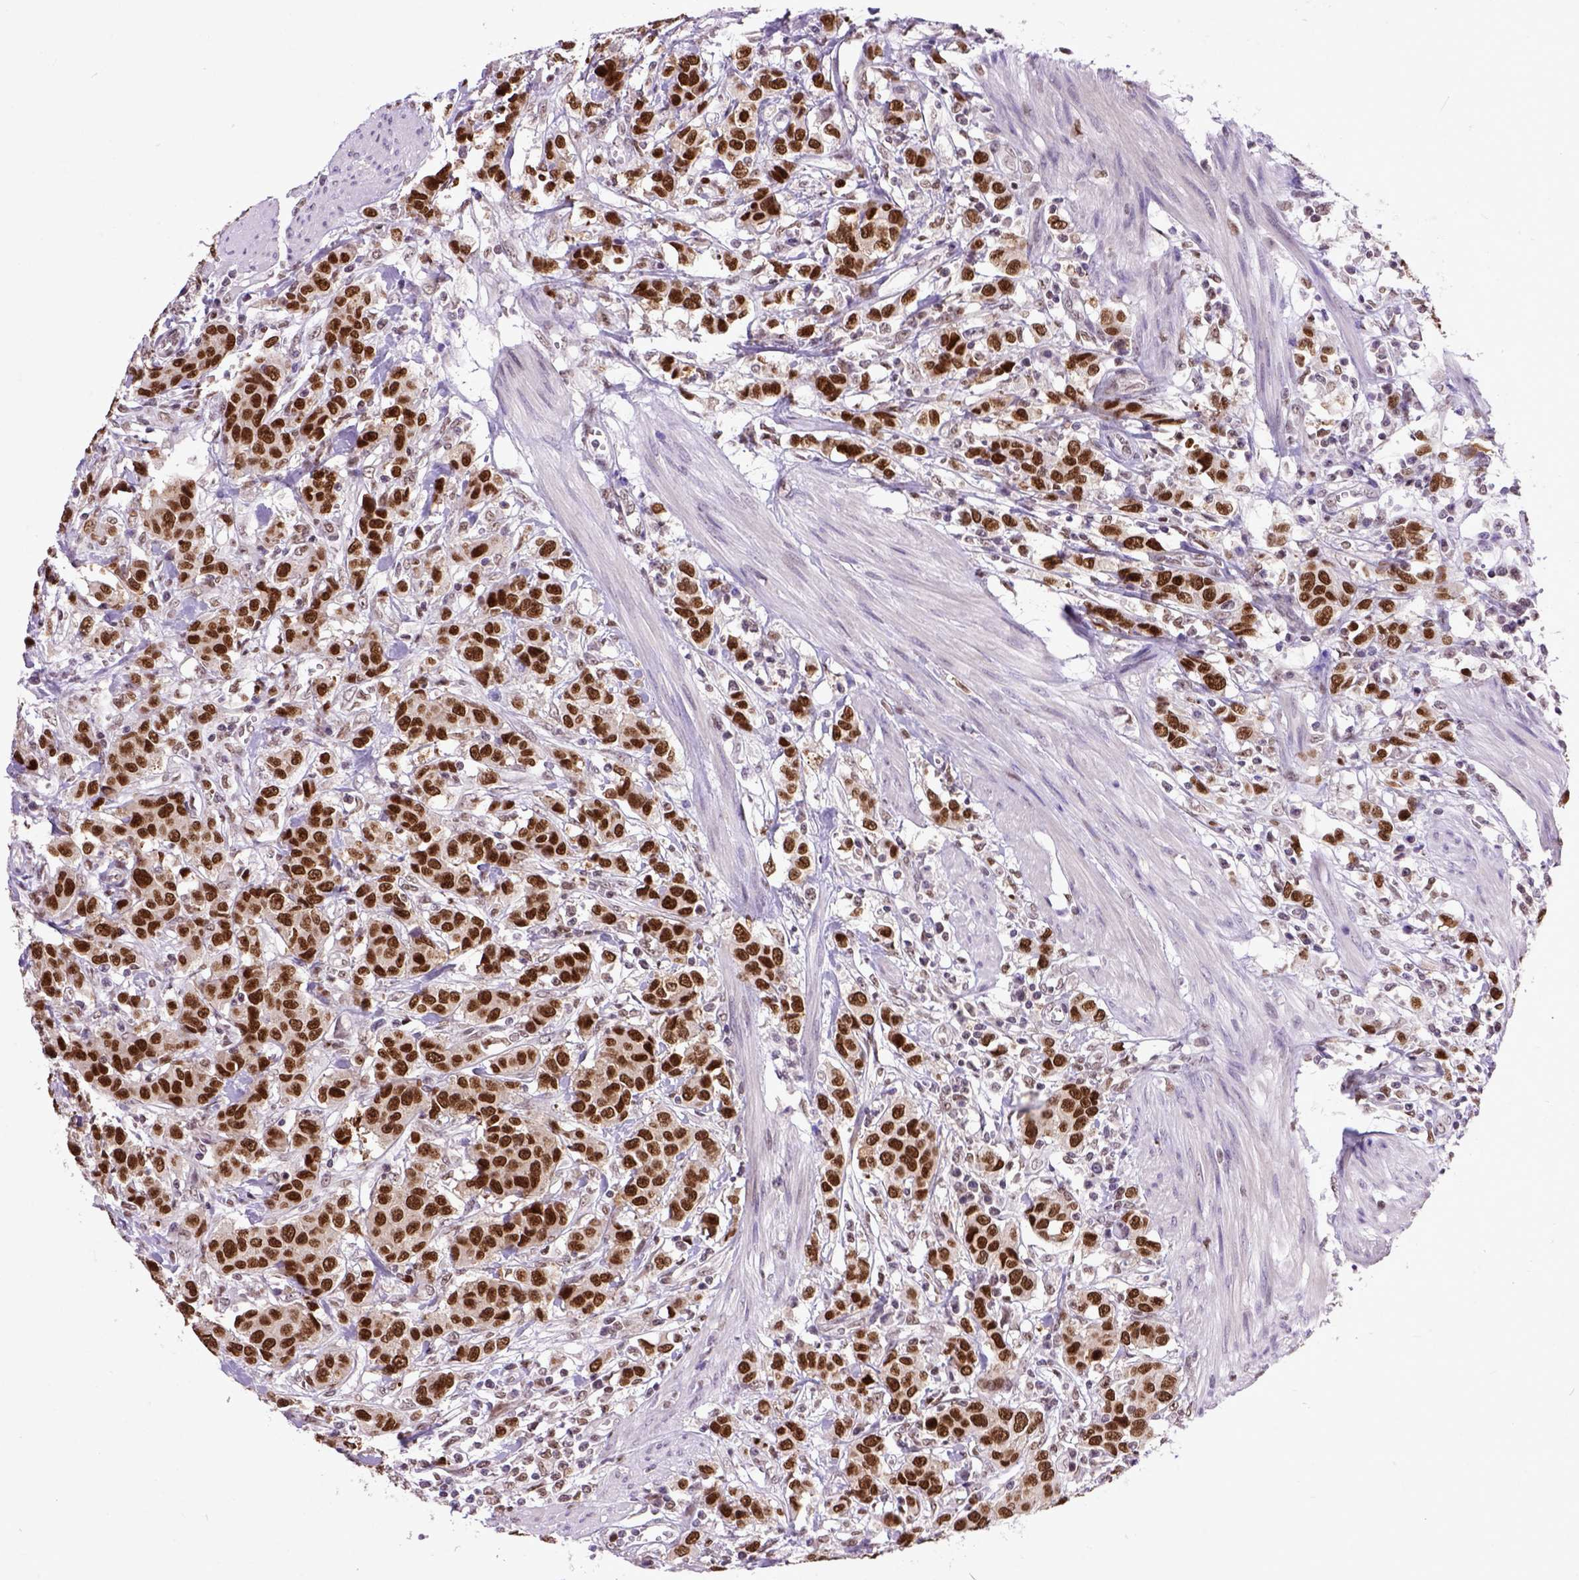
{"staining": {"intensity": "moderate", "quantity": ">75%", "location": "nuclear"}, "tissue": "urothelial cancer", "cell_type": "Tumor cells", "image_type": "cancer", "snomed": [{"axis": "morphology", "description": "Urothelial carcinoma, High grade"}, {"axis": "topography", "description": "Urinary bladder"}], "caption": "IHC (DAB (3,3'-diaminobenzidine)) staining of human urothelial cancer reveals moderate nuclear protein staining in approximately >75% of tumor cells. (DAB (3,3'-diaminobenzidine) IHC with brightfield microscopy, high magnification).", "gene": "RCC2", "patient": {"sex": "female", "age": 58}}